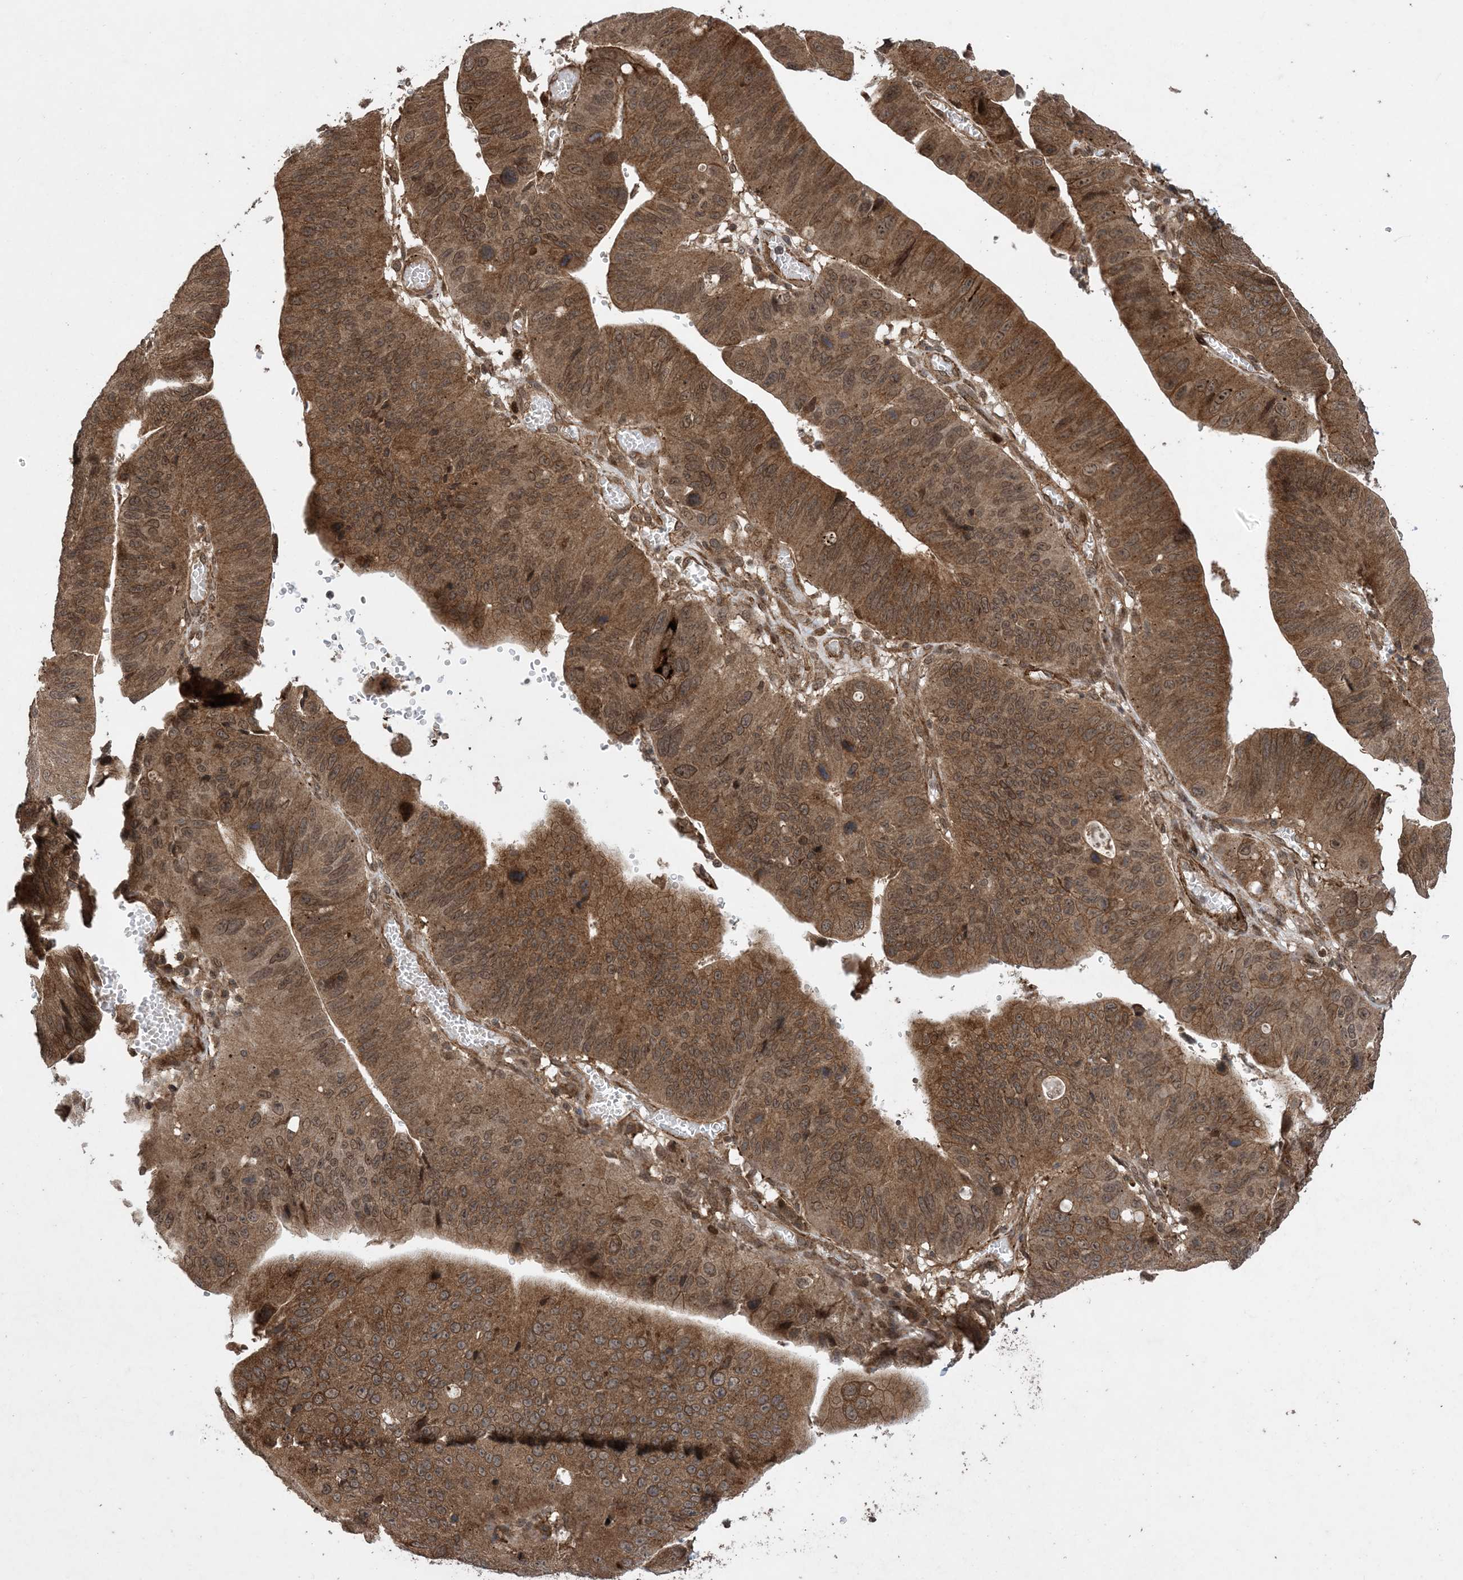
{"staining": {"intensity": "moderate", "quantity": ">75%", "location": "cytoplasmic/membranous,nuclear"}, "tissue": "stomach cancer", "cell_type": "Tumor cells", "image_type": "cancer", "snomed": [{"axis": "morphology", "description": "Adenocarcinoma, NOS"}, {"axis": "topography", "description": "Stomach"}], "caption": "Immunohistochemical staining of human stomach cancer (adenocarcinoma) demonstrates medium levels of moderate cytoplasmic/membranous and nuclear protein staining in about >75% of tumor cells.", "gene": "ZNF511", "patient": {"sex": "male", "age": 59}}